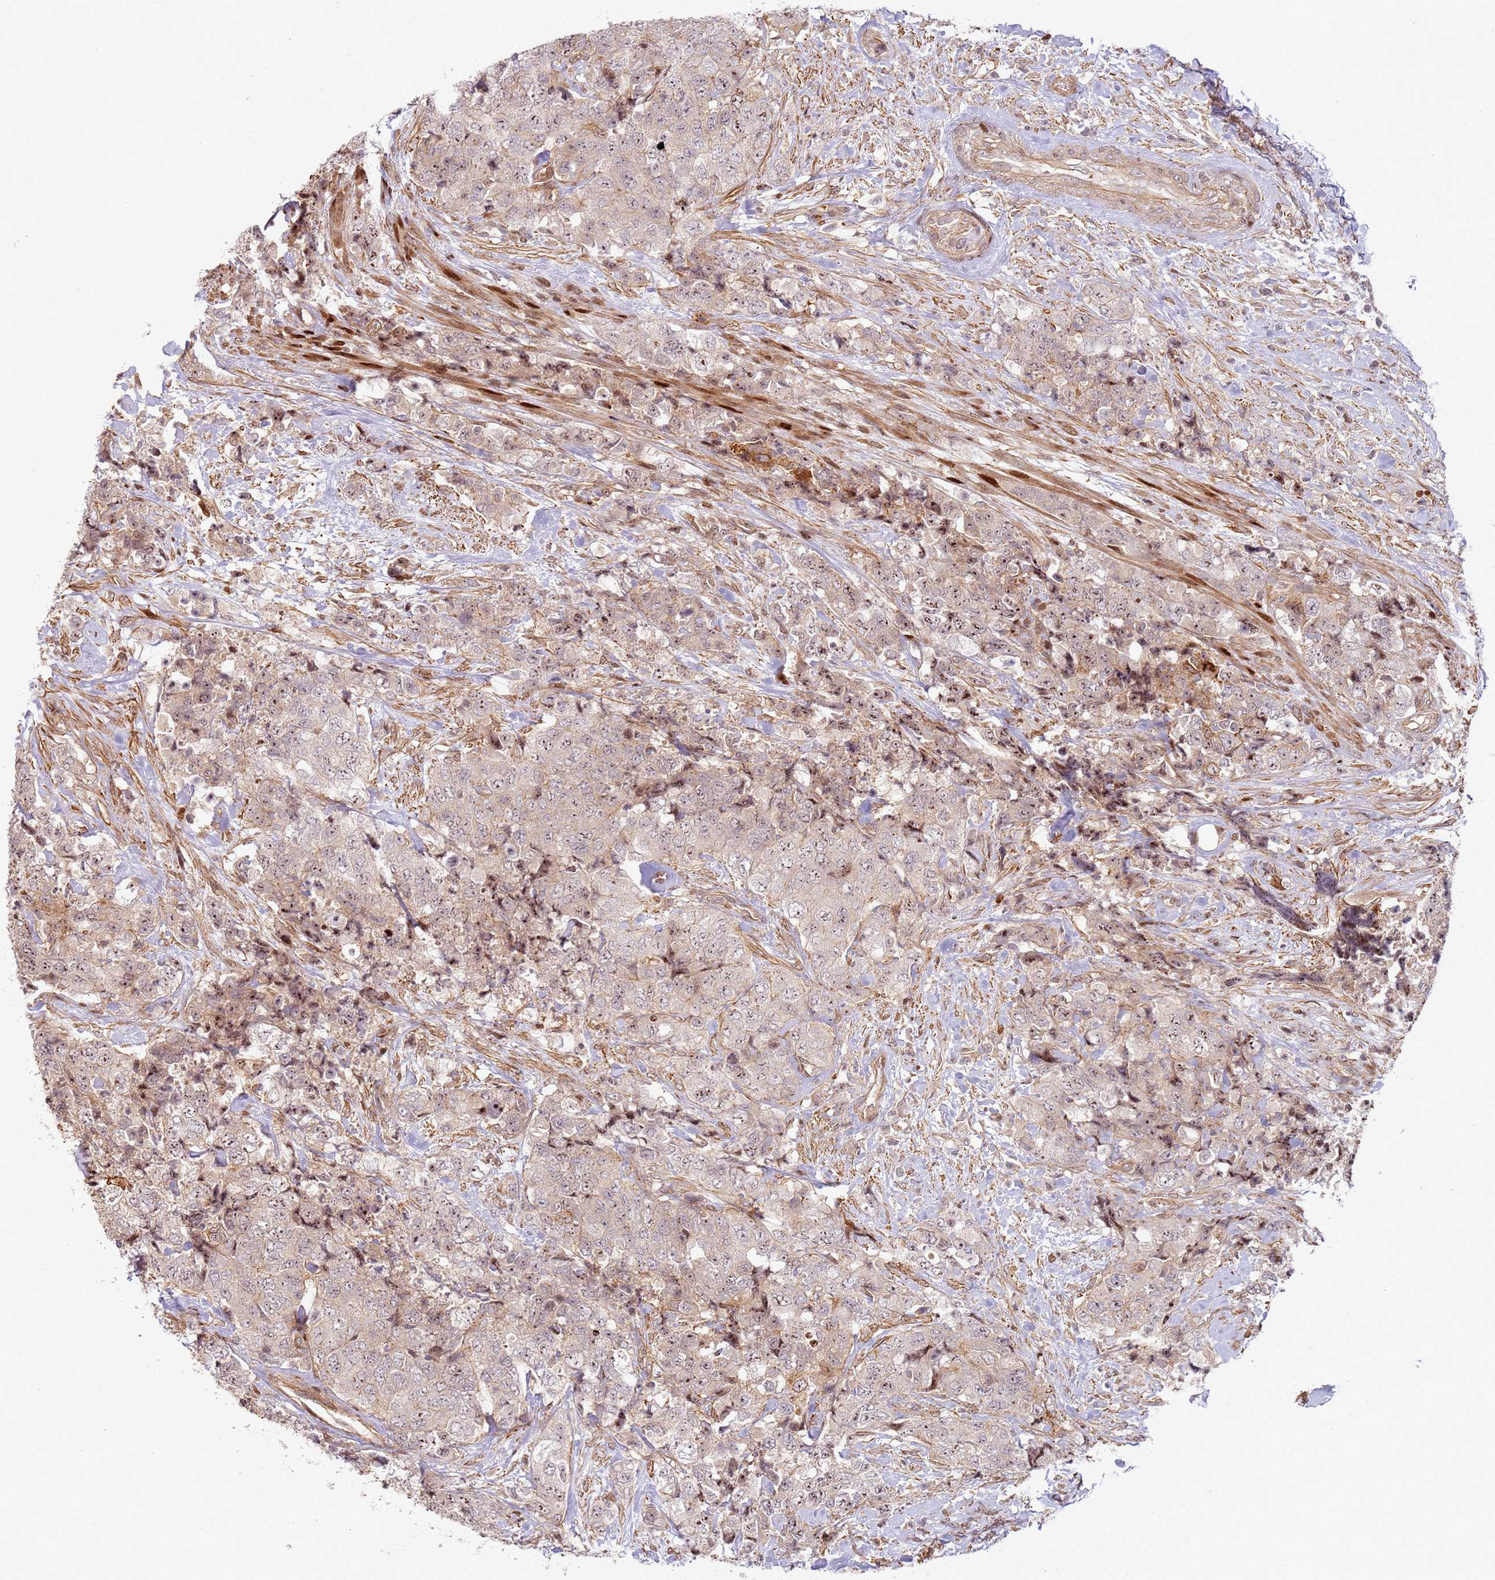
{"staining": {"intensity": "weak", "quantity": "25%-75%", "location": "nuclear"}, "tissue": "urothelial cancer", "cell_type": "Tumor cells", "image_type": "cancer", "snomed": [{"axis": "morphology", "description": "Urothelial carcinoma, High grade"}, {"axis": "topography", "description": "Urinary bladder"}], "caption": "High-grade urothelial carcinoma was stained to show a protein in brown. There is low levels of weak nuclear staining in about 25%-75% of tumor cells.", "gene": "TMEM233", "patient": {"sex": "female", "age": 78}}